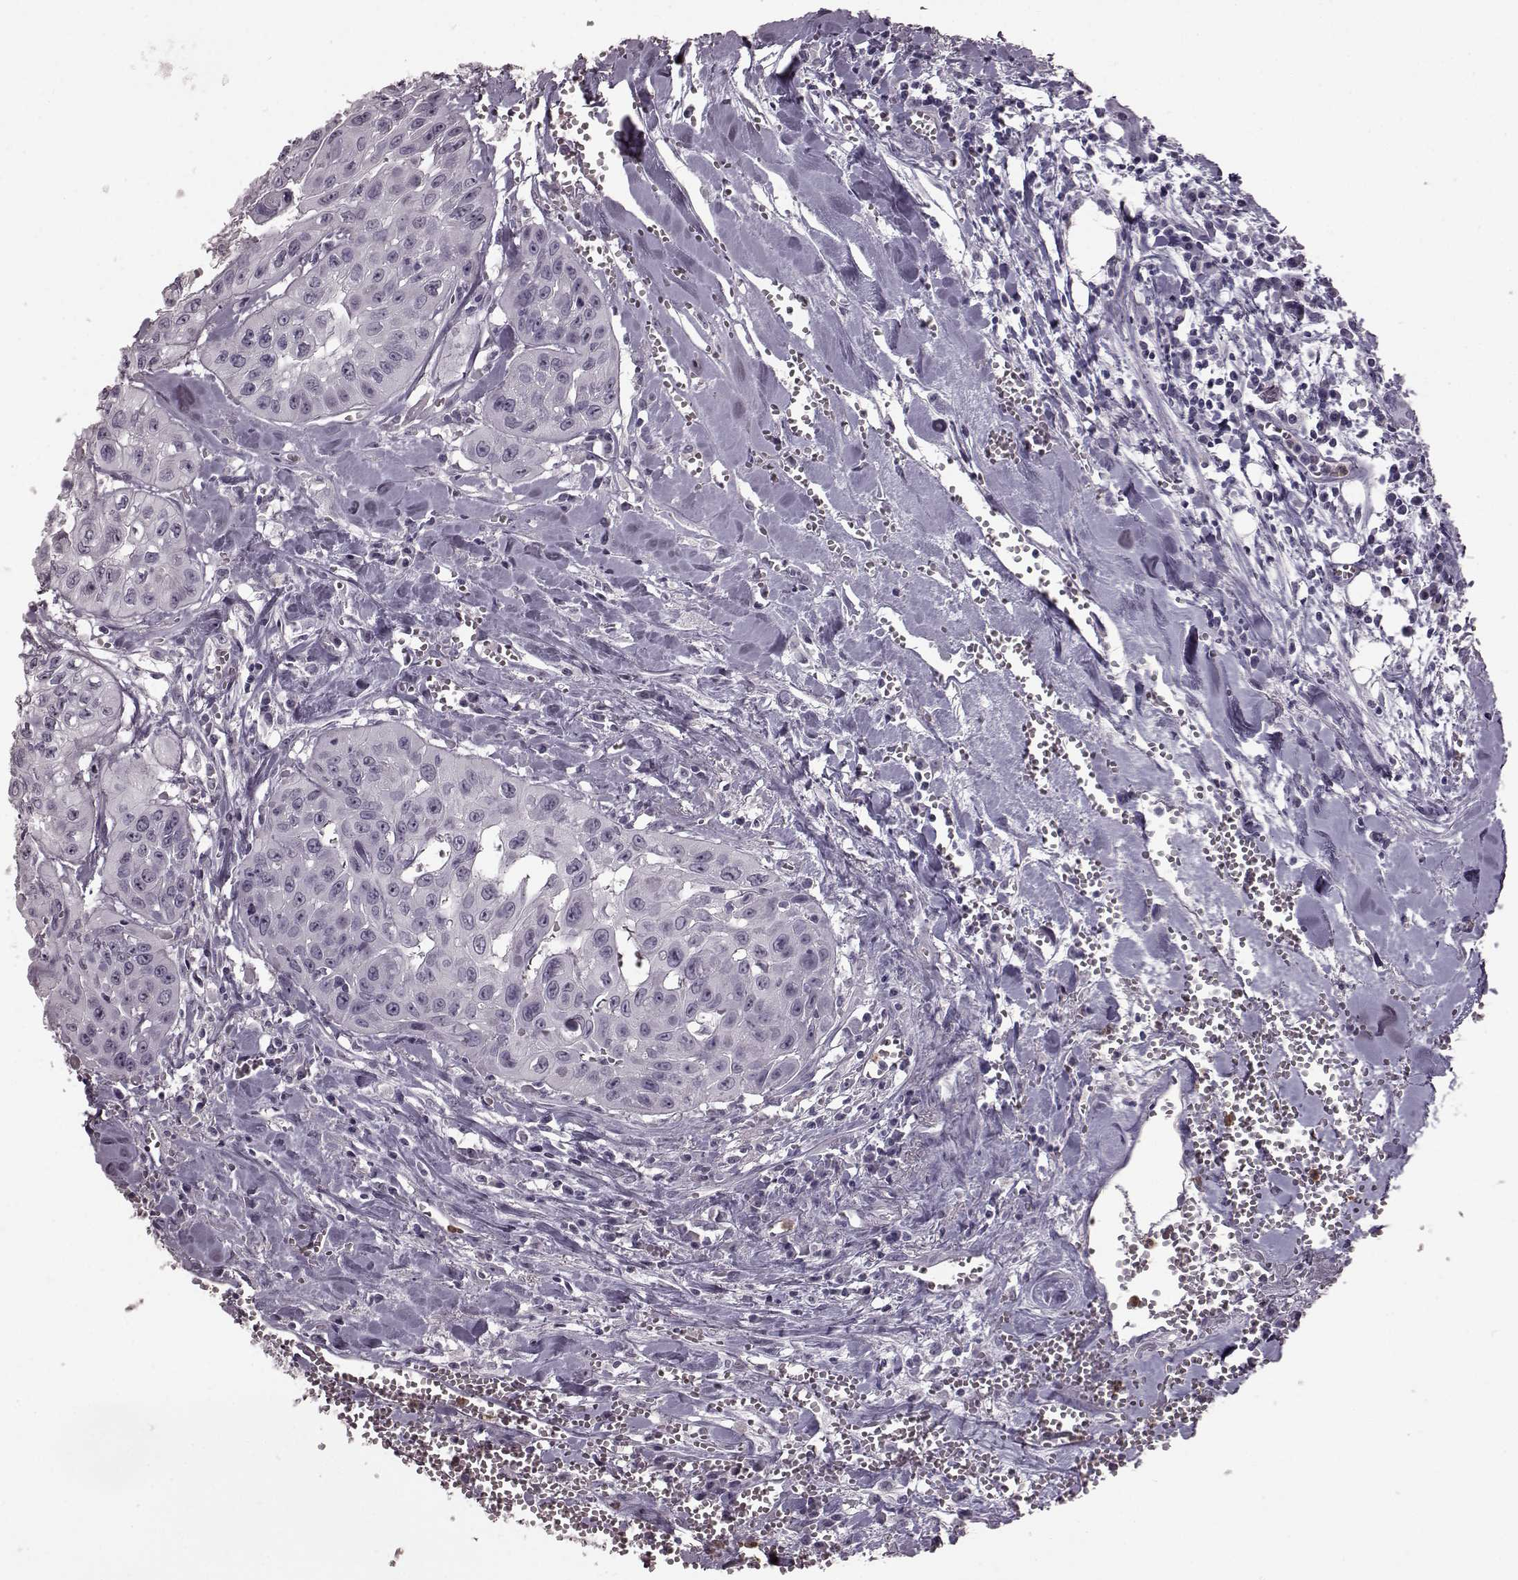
{"staining": {"intensity": "negative", "quantity": "none", "location": "none"}, "tissue": "head and neck cancer", "cell_type": "Tumor cells", "image_type": "cancer", "snomed": [{"axis": "morphology", "description": "Adenocarcinoma, NOS"}, {"axis": "topography", "description": "Head-Neck"}], "caption": "The histopathology image shows no staining of tumor cells in head and neck adenocarcinoma.", "gene": "FUT4", "patient": {"sex": "male", "age": 73}}